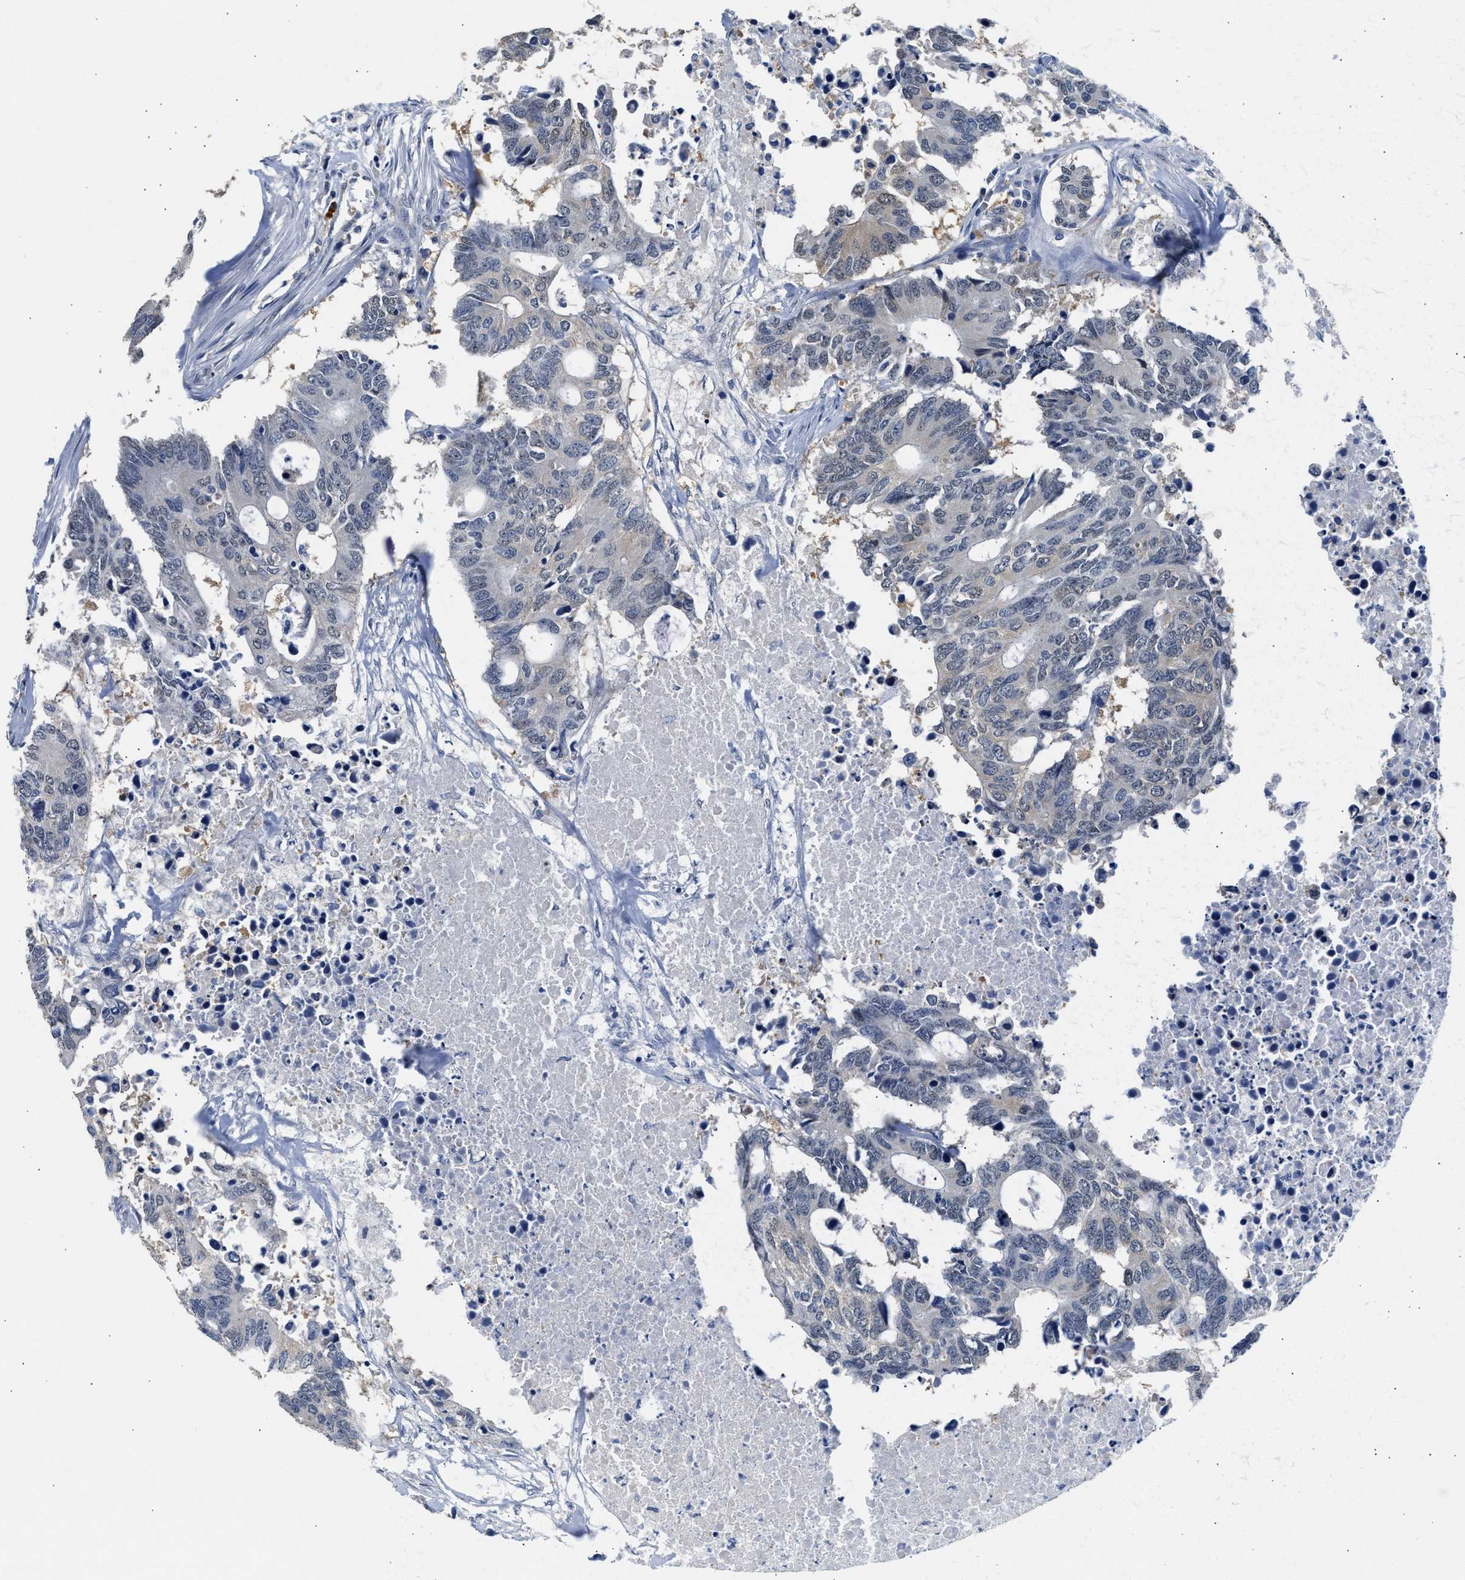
{"staining": {"intensity": "weak", "quantity": "<25%", "location": "cytoplasmic/membranous"}, "tissue": "colorectal cancer", "cell_type": "Tumor cells", "image_type": "cancer", "snomed": [{"axis": "morphology", "description": "Adenocarcinoma, NOS"}, {"axis": "topography", "description": "Colon"}], "caption": "High power microscopy photomicrograph of an immunohistochemistry histopathology image of adenocarcinoma (colorectal), revealing no significant expression in tumor cells.", "gene": "PPM1L", "patient": {"sex": "male", "age": 71}}